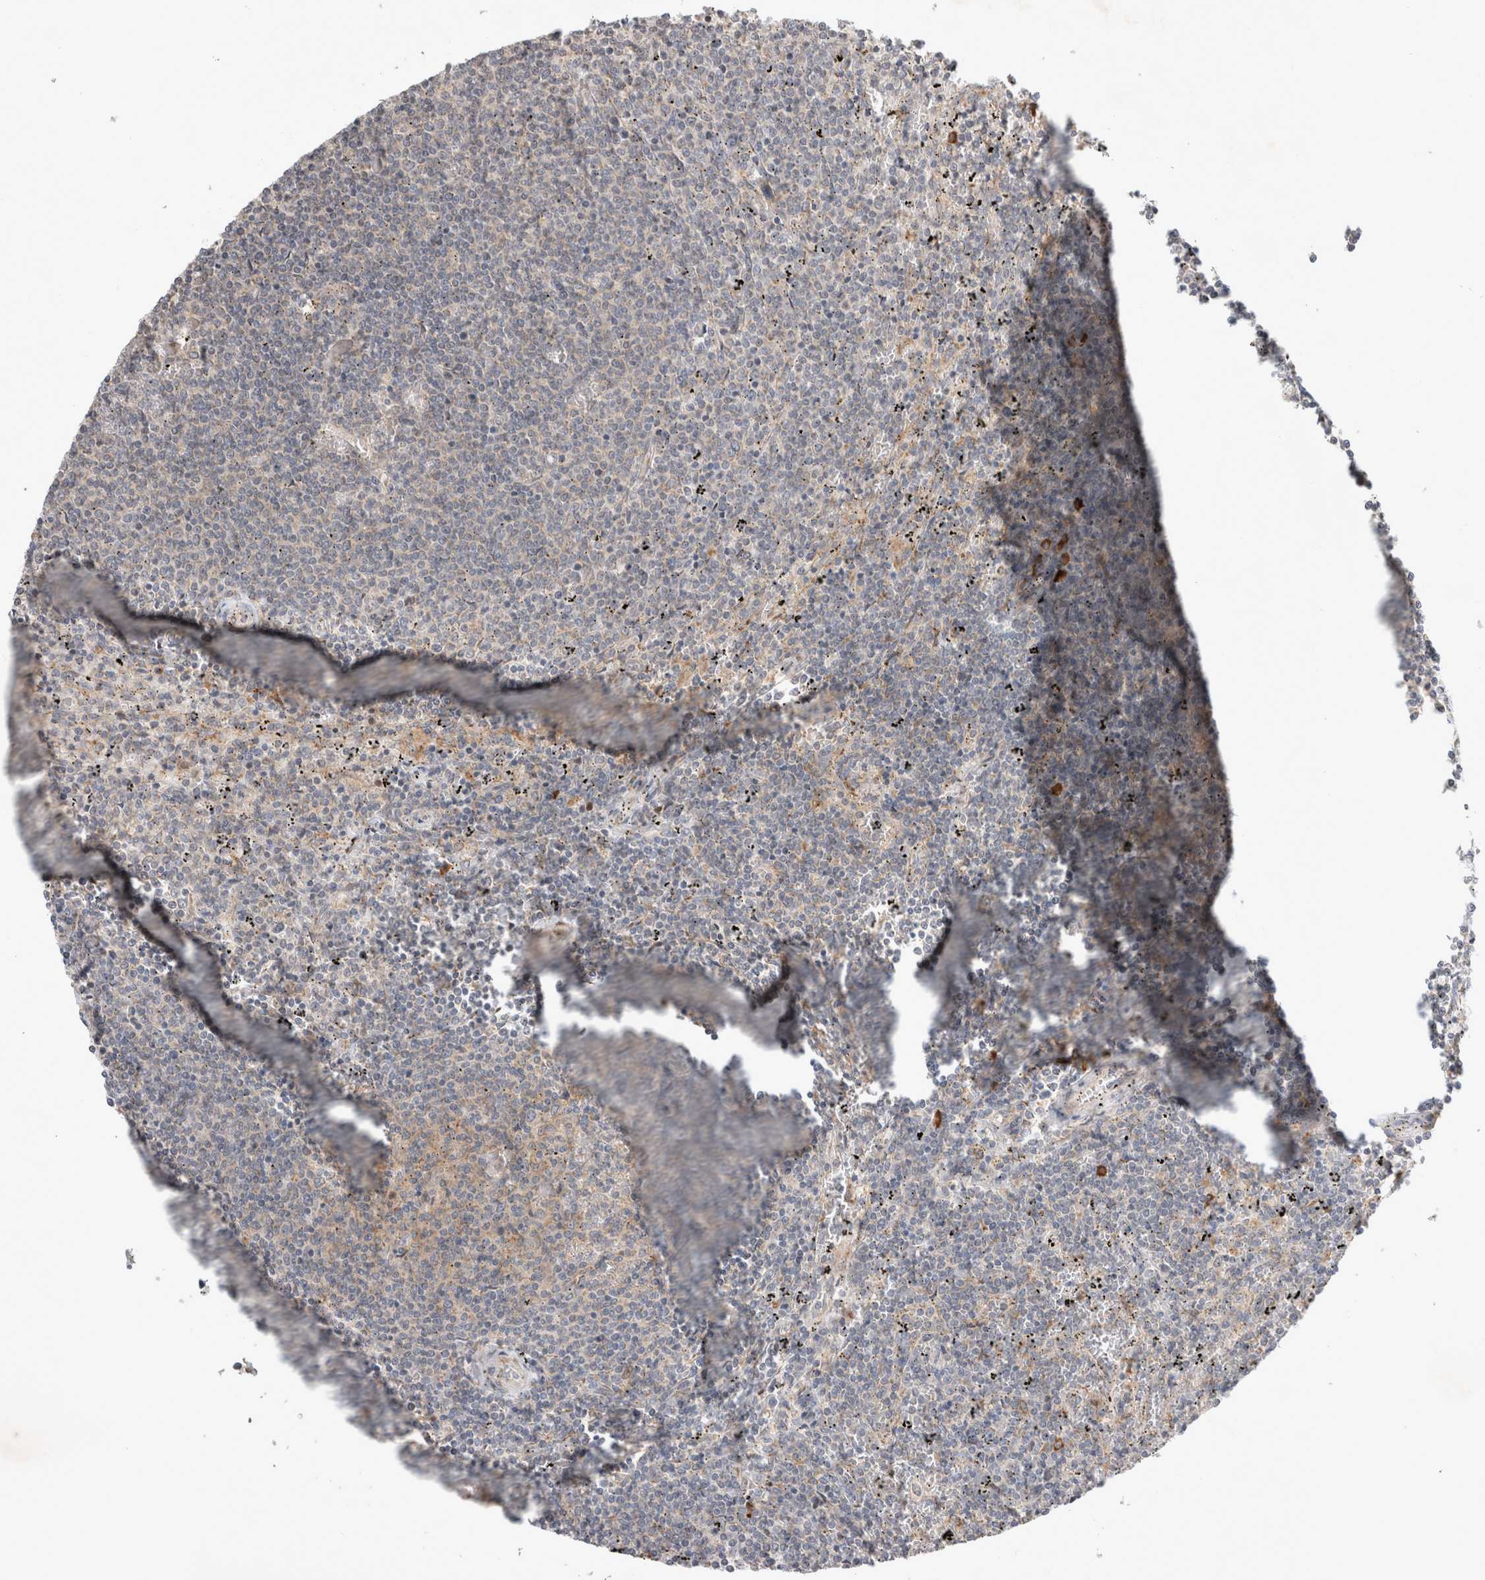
{"staining": {"intensity": "negative", "quantity": "none", "location": "none"}, "tissue": "lymphoma", "cell_type": "Tumor cells", "image_type": "cancer", "snomed": [{"axis": "morphology", "description": "Malignant lymphoma, non-Hodgkin's type, Low grade"}, {"axis": "topography", "description": "Spleen"}], "caption": "A photomicrograph of human low-grade malignant lymphoma, non-Hodgkin's type is negative for staining in tumor cells. (Stains: DAB (3,3'-diaminobenzidine) immunohistochemistry (IHC) with hematoxylin counter stain, Microscopy: brightfield microscopy at high magnification).", "gene": "NEDD4L", "patient": {"sex": "female", "age": 50}}